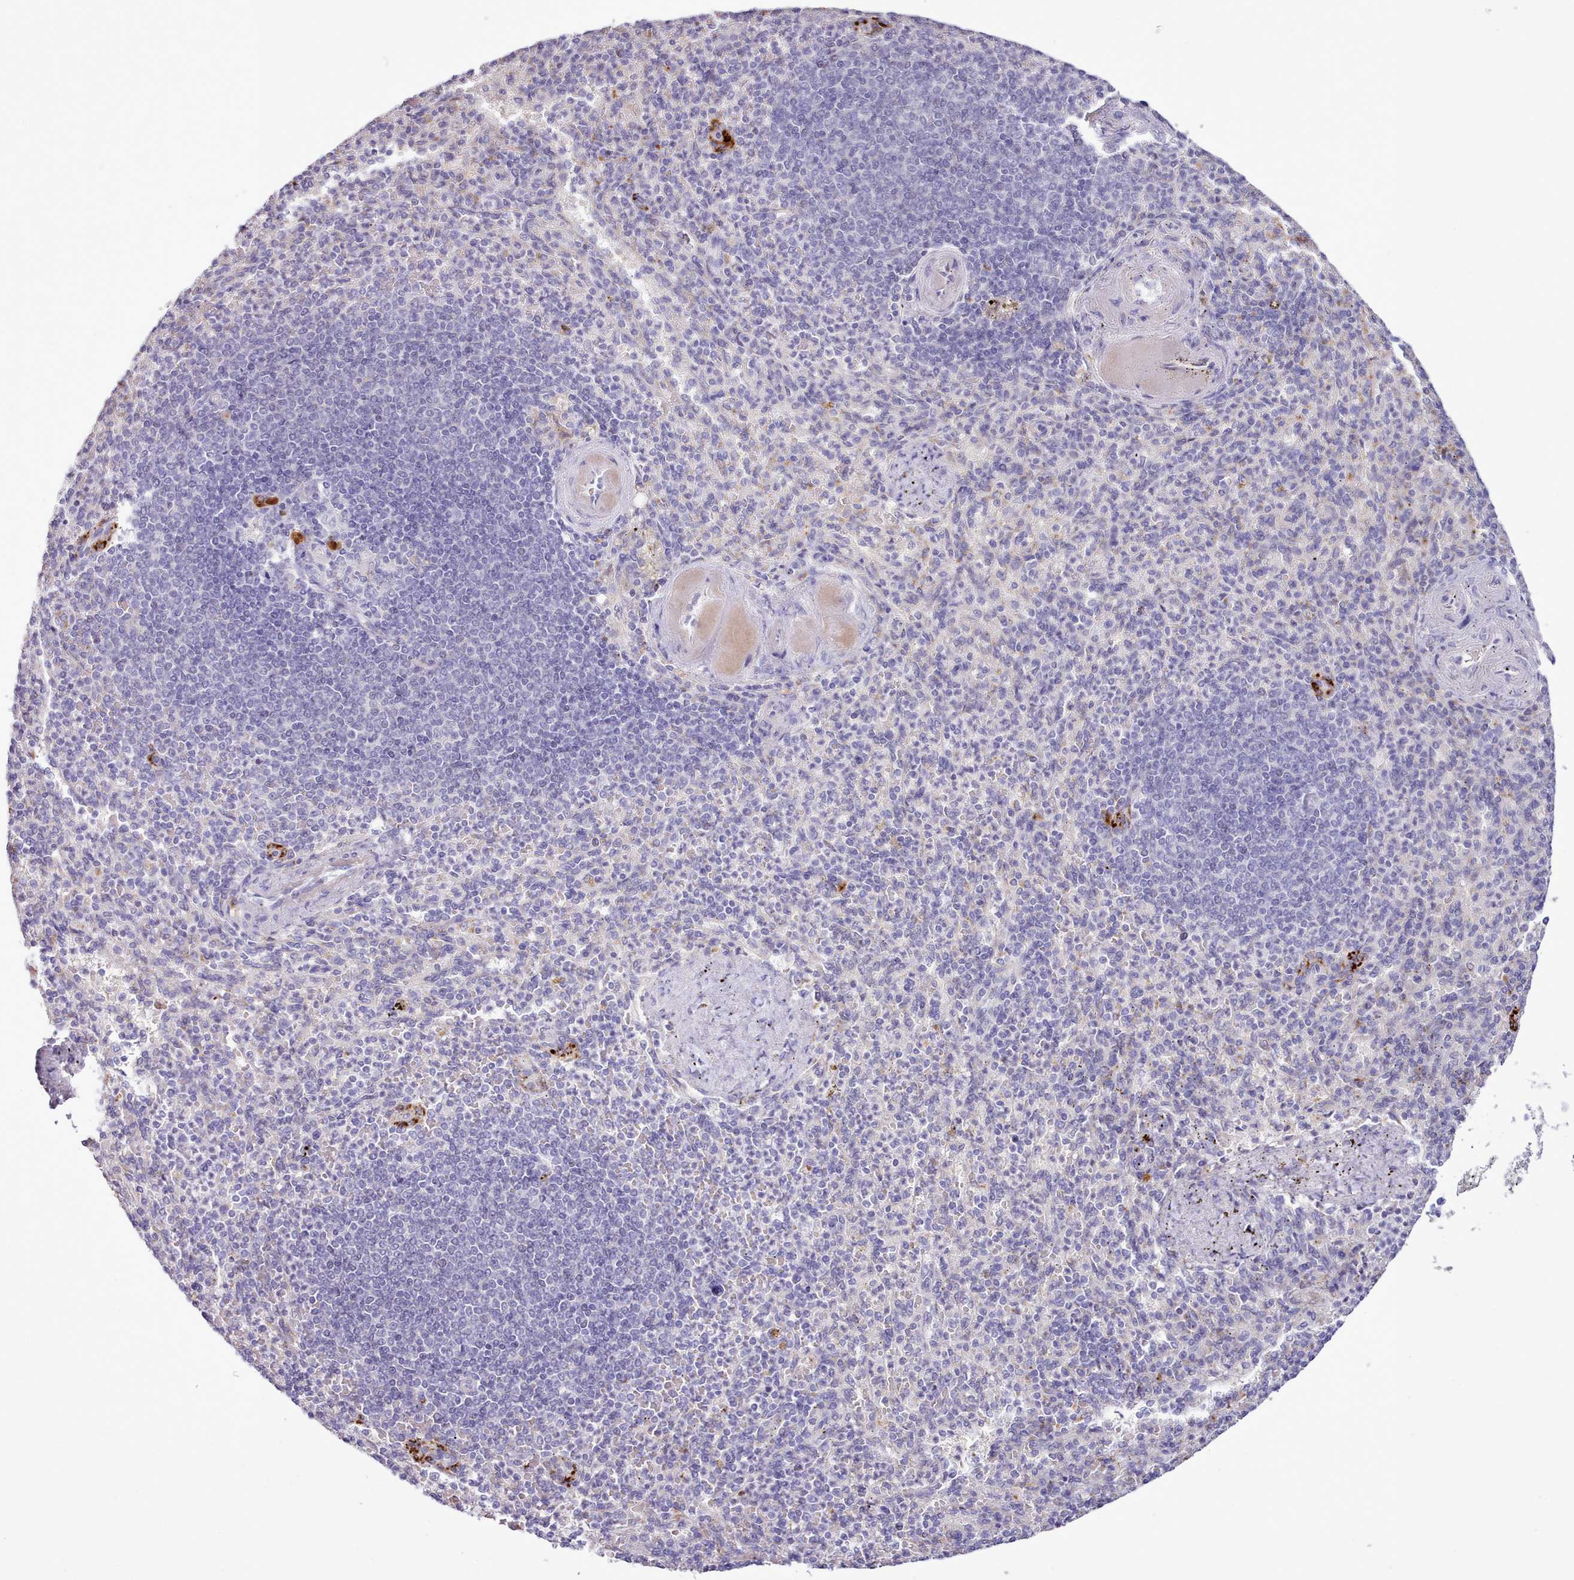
{"staining": {"intensity": "weak", "quantity": "<25%", "location": "cytoplasmic/membranous"}, "tissue": "spleen", "cell_type": "Cells in red pulp", "image_type": "normal", "snomed": [{"axis": "morphology", "description": "Normal tissue, NOS"}, {"axis": "topography", "description": "Spleen"}], "caption": "IHC of normal human spleen demonstrates no staining in cells in red pulp. (Stains: DAB (3,3'-diaminobenzidine) immunohistochemistry (IHC) with hematoxylin counter stain, Microscopy: brightfield microscopy at high magnification).", "gene": "SRD5A1", "patient": {"sex": "female", "age": 74}}